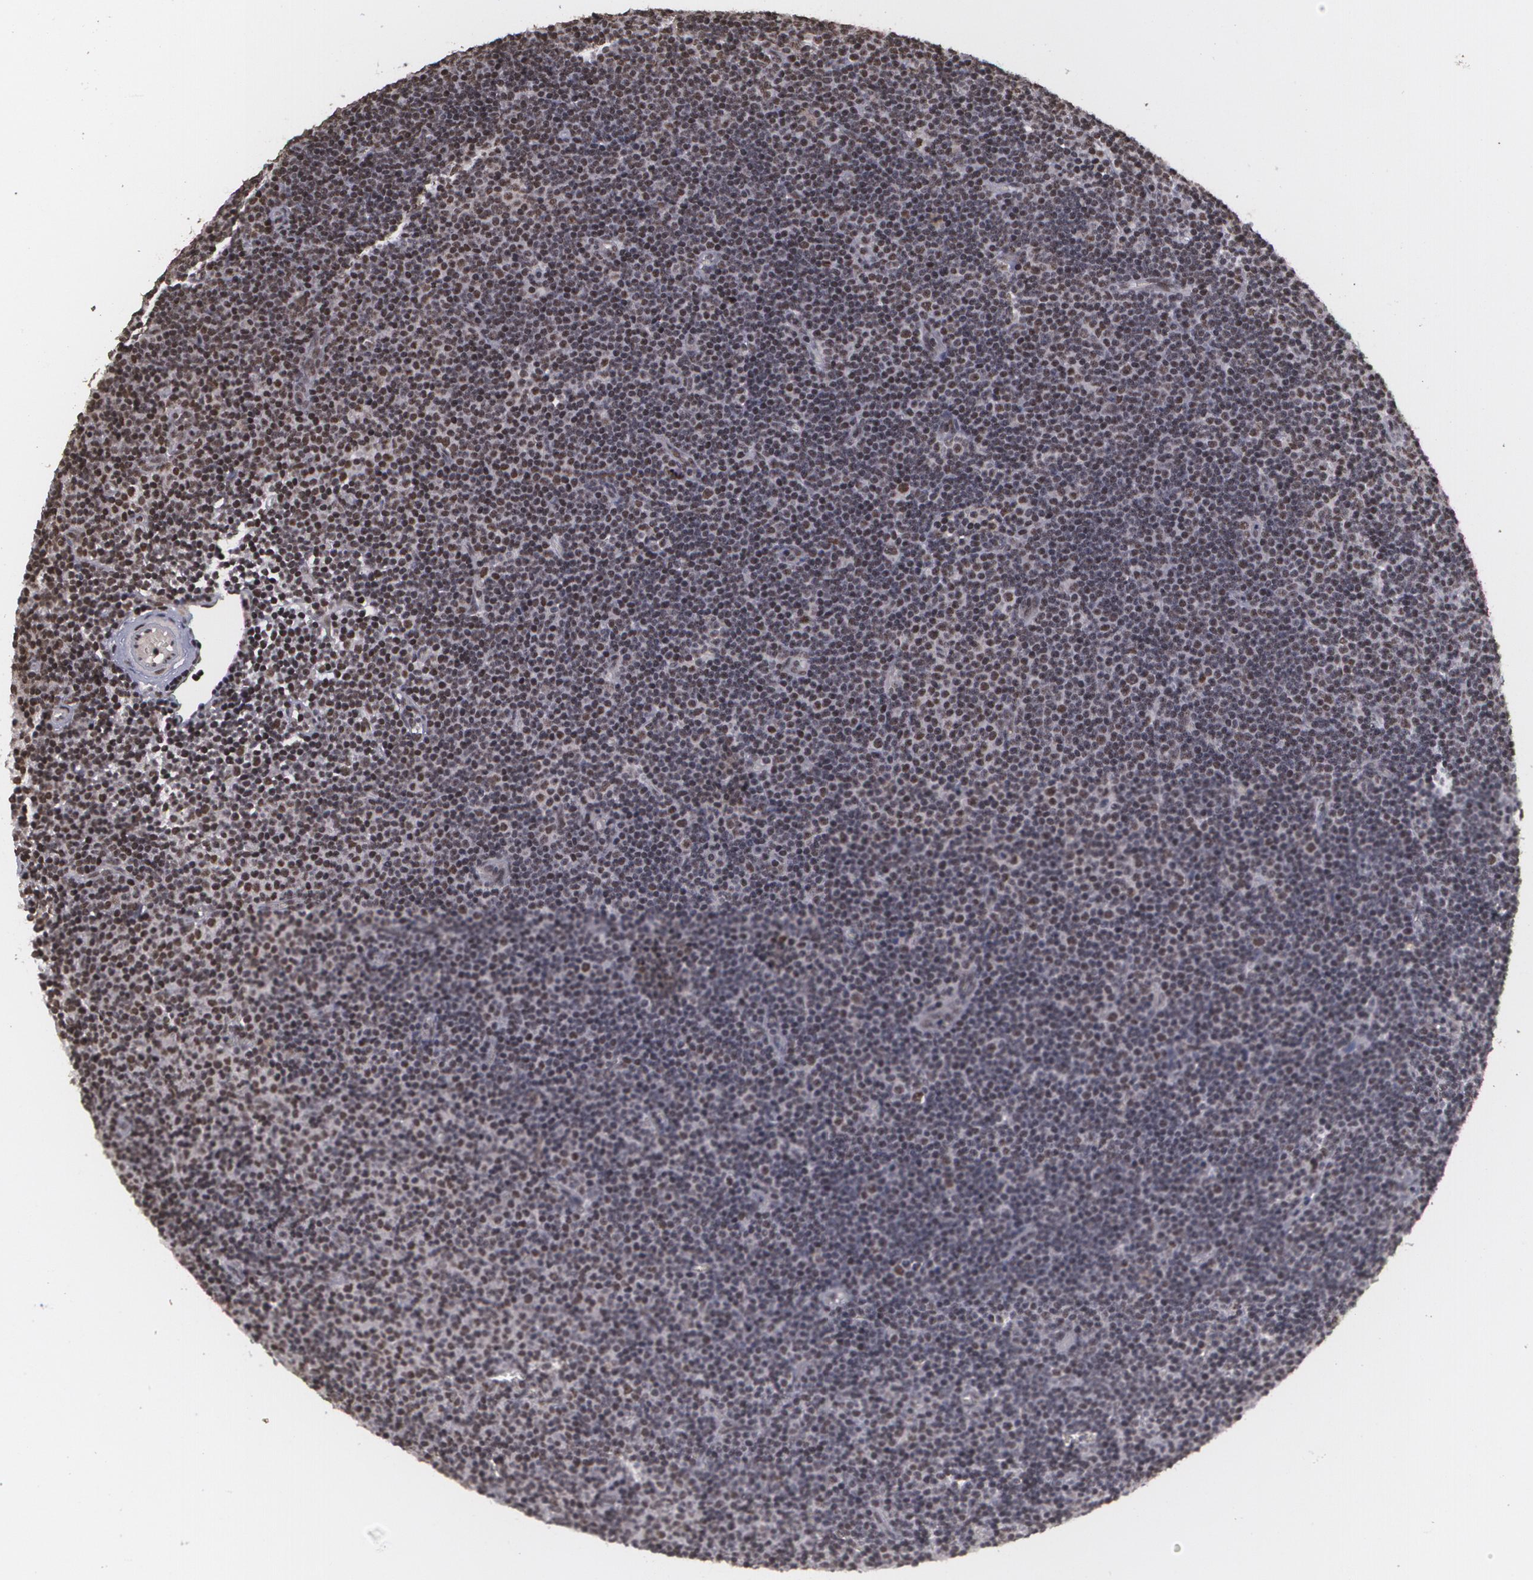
{"staining": {"intensity": "strong", "quantity": "25%-75%", "location": "nuclear"}, "tissue": "lymphoma", "cell_type": "Tumor cells", "image_type": "cancer", "snomed": [{"axis": "morphology", "description": "Malignant lymphoma, non-Hodgkin's type, Low grade"}, {"axis": "topography", "description": "Lymph node"}], "caption": "Tumor cells exhibit high levels of strong nuclear expression in about 25%-75% of cells in lymphoma.", "gene": "RXRB", "patient": {"sex": "male", "age": 57}}